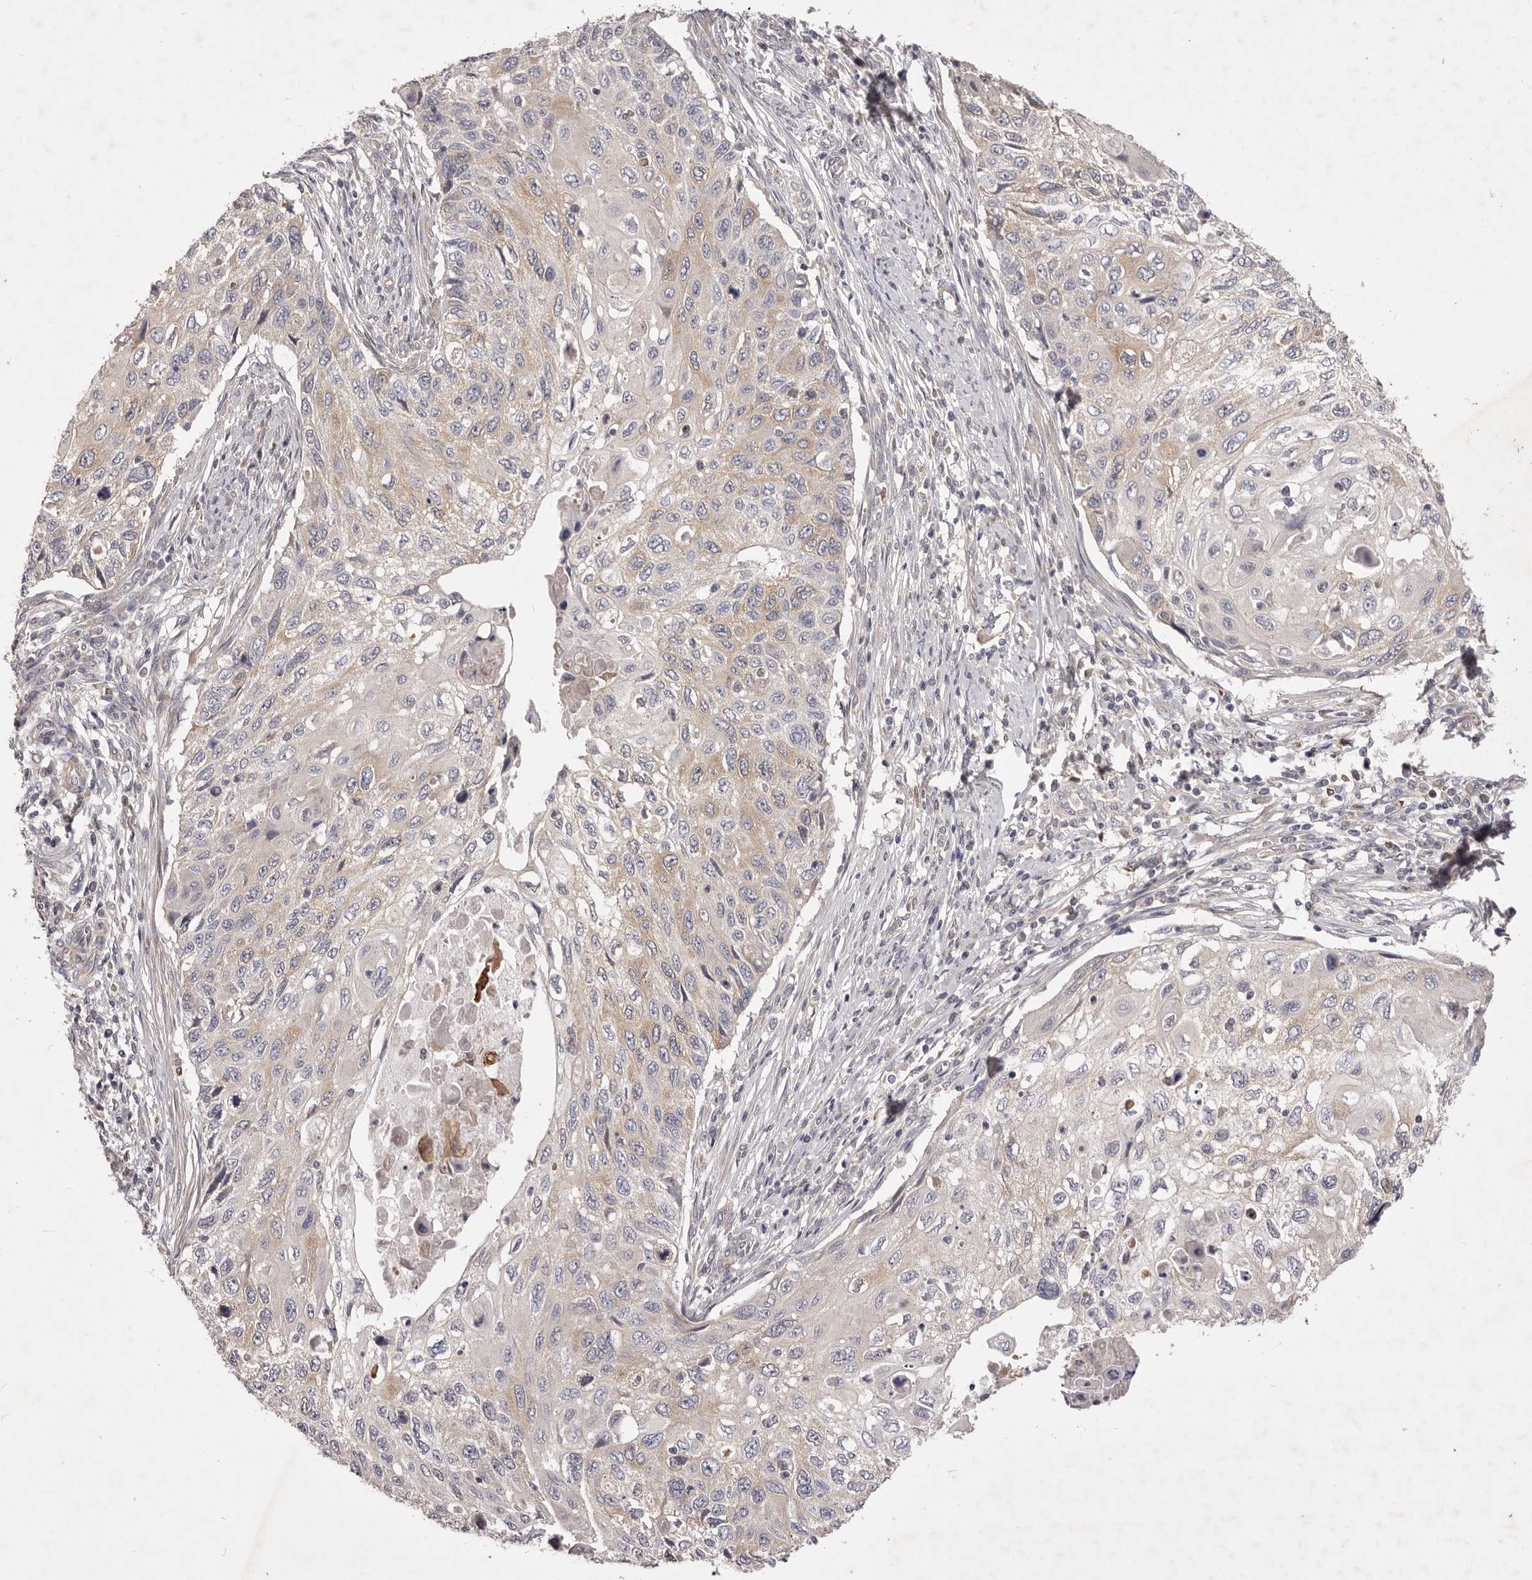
{"staining": {"intensity": "negative", "quantity": "none", "location": "none"}, "tissue": "cervical cancer", "cell_type": "Tumor cells", "image_type": "cancer", "snomed": [{"axis": "morphology", "description": "Squamous cell carcinoma, NOS"}, {"axis": "topography", "description": "Cervix"}], "caption": "This is an IHC micrograph of human cervical cancer (squamous cell carcinoma). There is no positivity in tumor cells.", "gene": "PNRC1", "patient": {"sex": "female", "age": 70}}